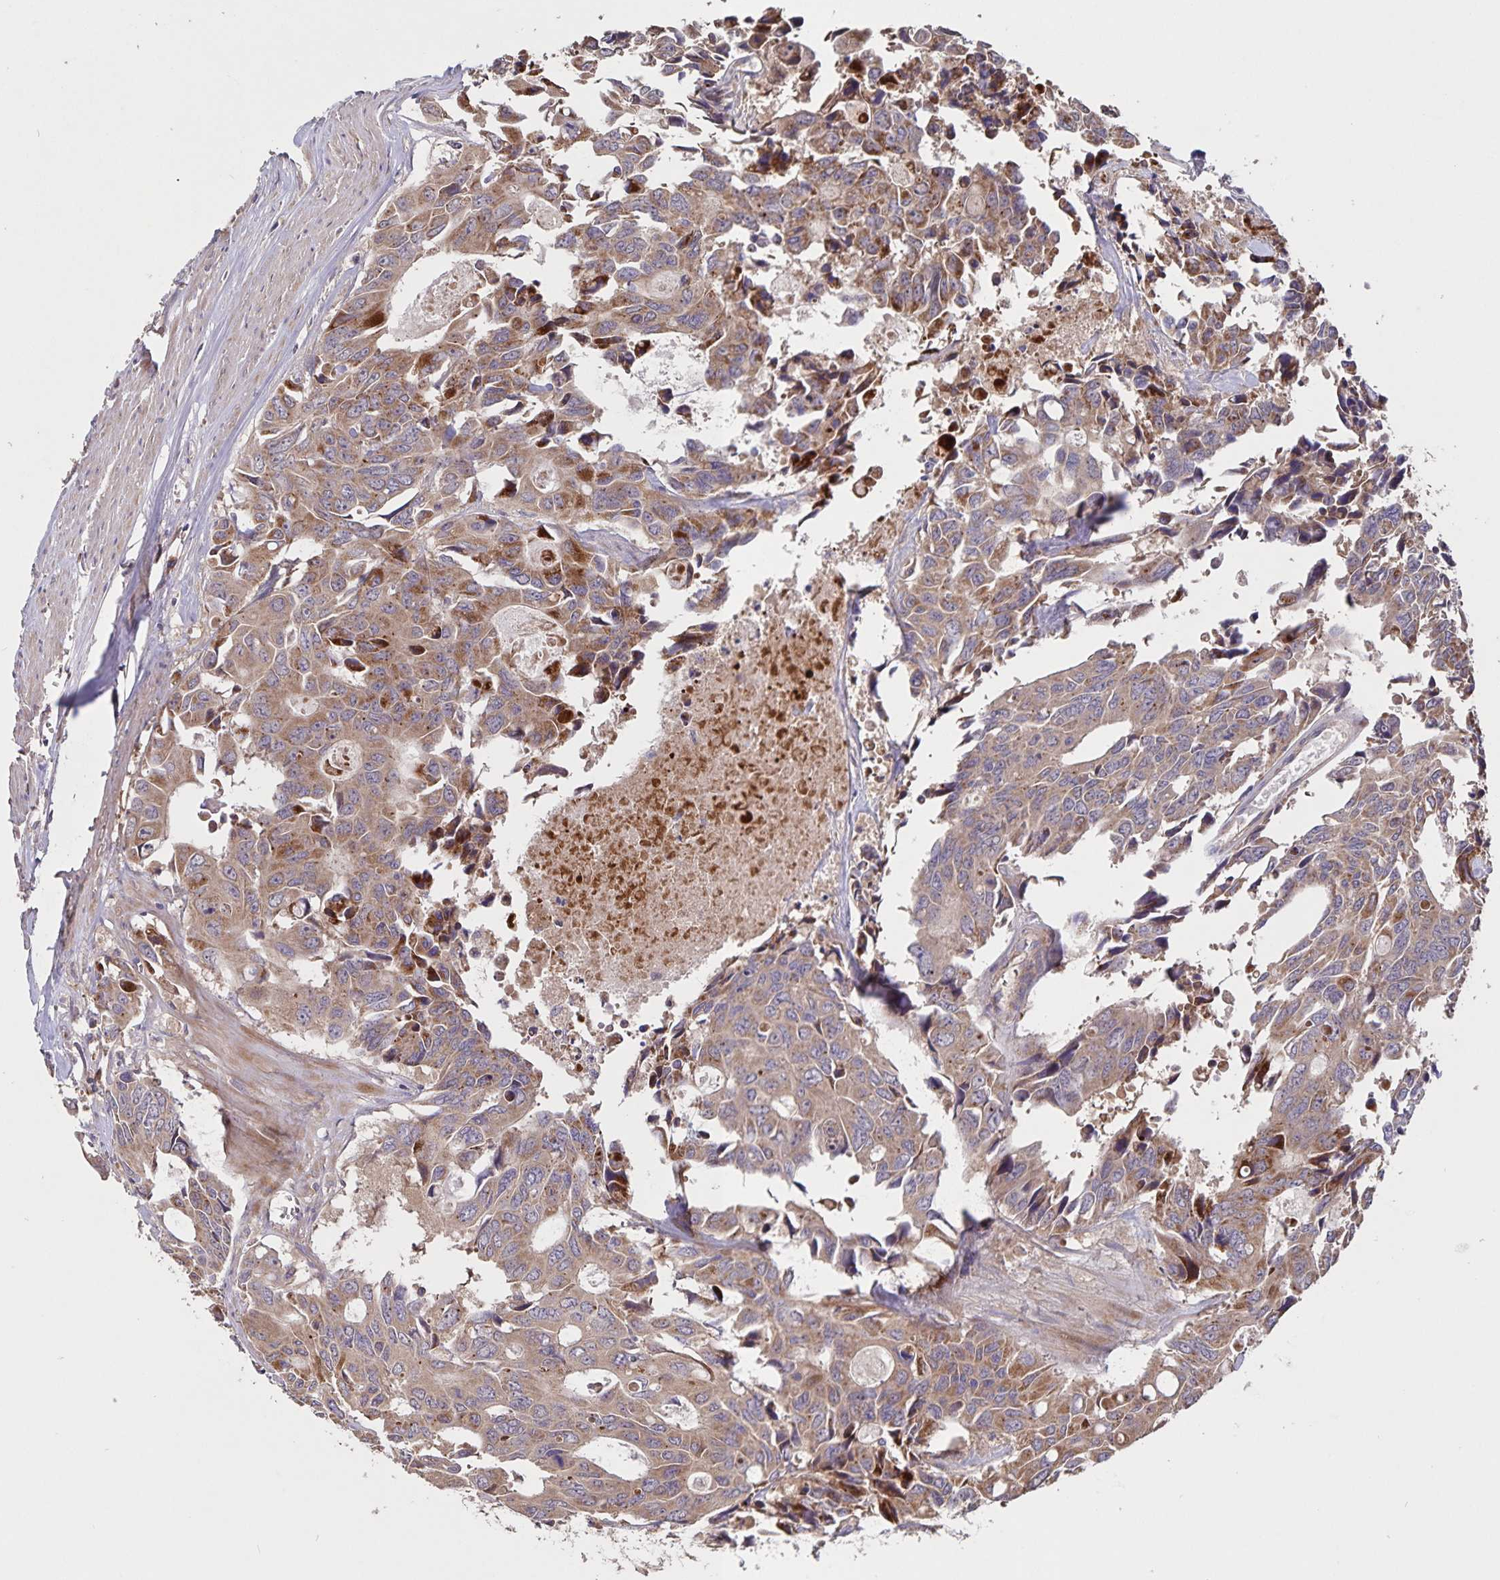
{"staining": {"intensity": "weak", "quantity": ">75%", "location": "cytoplasmic/membranous"}, "tissue": "colorectal cancer", "cell_type": "Tumor cells", "image_type": "cancer", "snomed": [{"axis": "morphology", "description": "Adenocarcinoma, NOS"}, {"axis": "topography", "description": "Rectum"}], "caption": "DAB (3,3'-diaminobenzidine) immunohistochemical staining of colorectal cancer displays weak cytoplasmic/membranous protein positivity in approximately >75% of tumor cells. The staining was performed using DAB (3,3'-diaminobenzidine) to visualize the protein expression in brown, while the nuclei were stained in blue with hematoxylin (Magnification: 20x).", "gene": "FBXL16", "patient": {"sex": "male", "age": 76}}